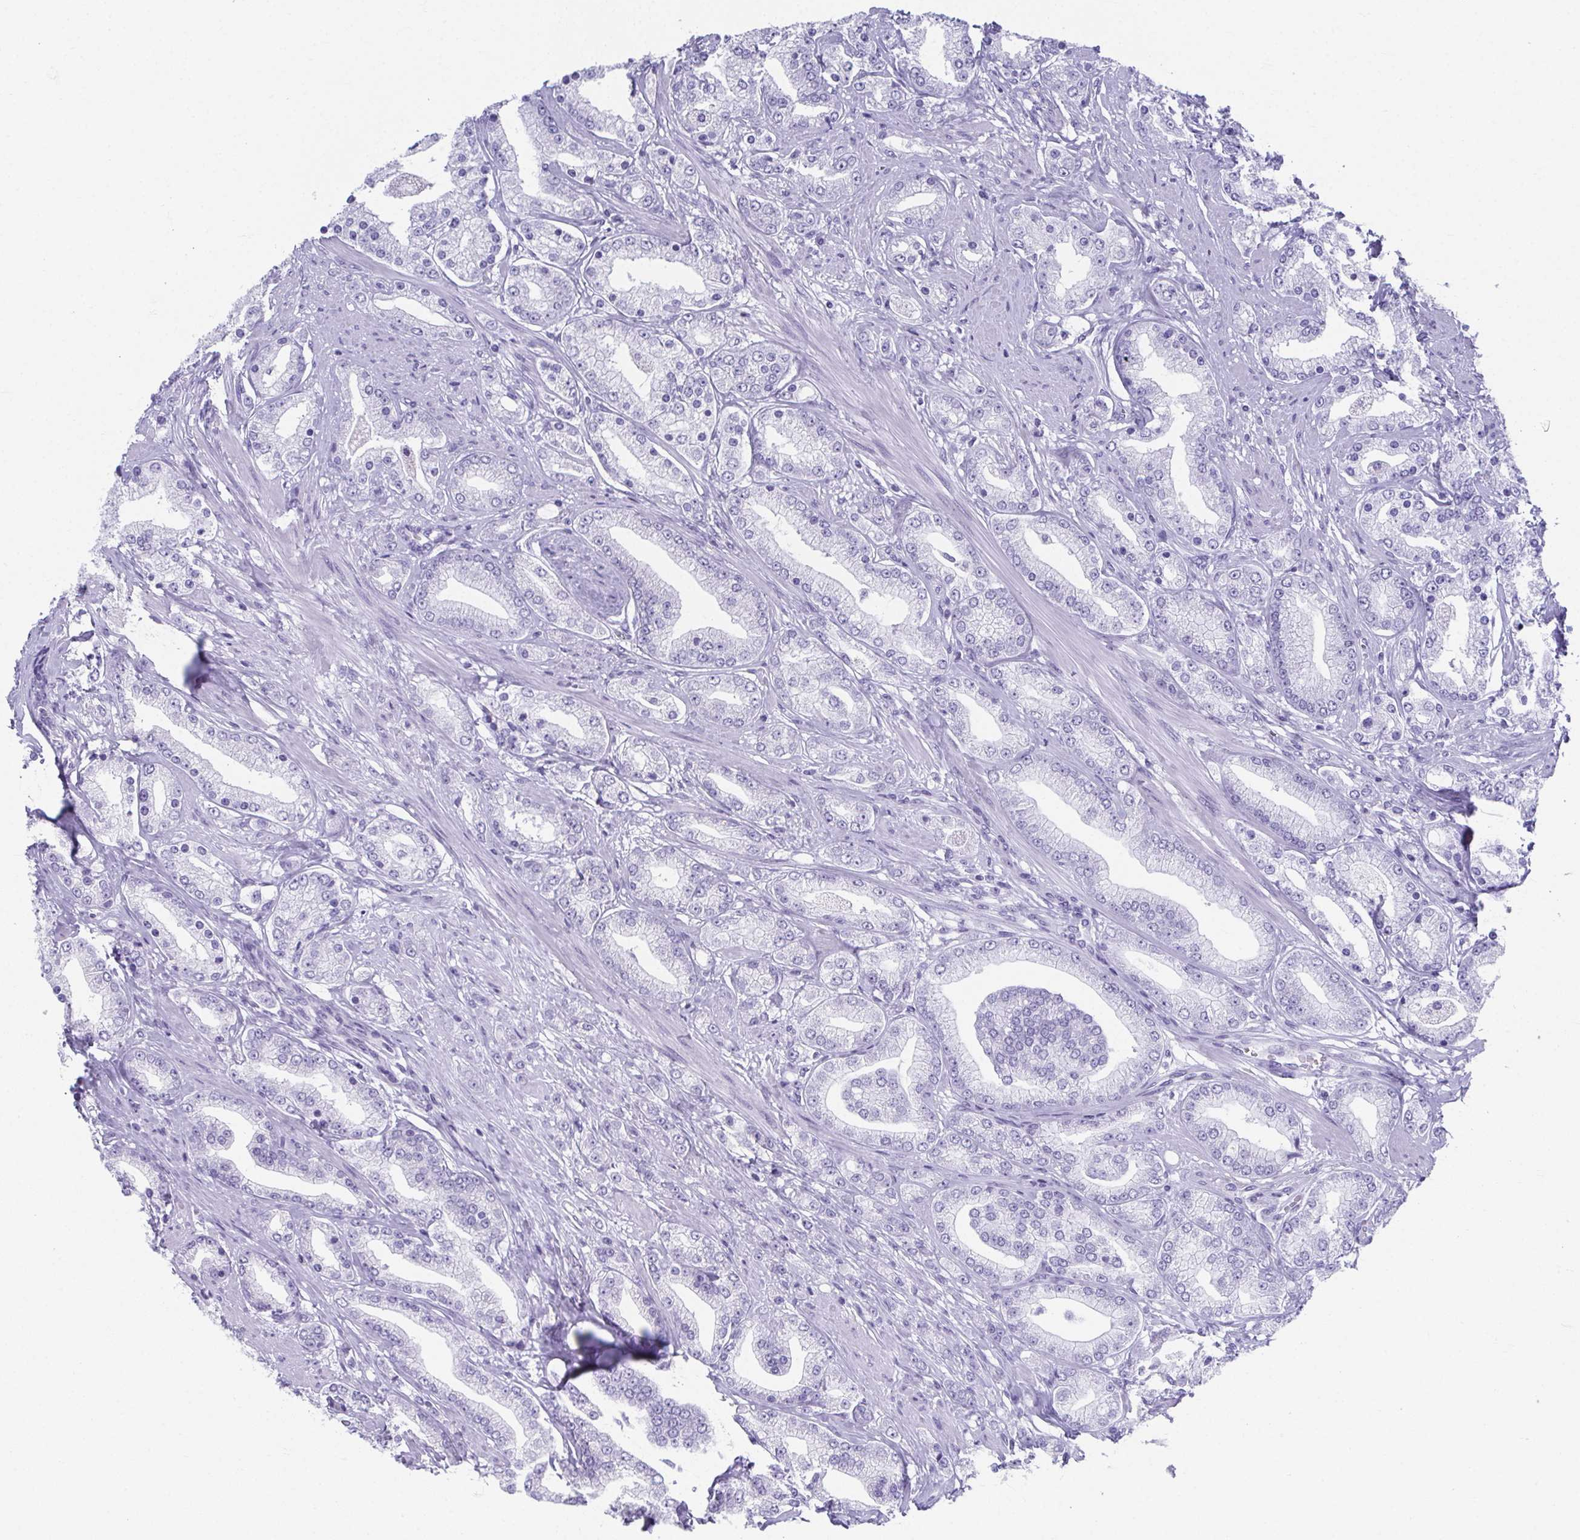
{"staining": {"intensity": "negative", "quantity": "none", "location": "none"}, "tissue": "prostate cancer", "cell_type": "Tumor cells", "image_type": "cancer", "snomed": [{"axis": "morphology", "description": "Adenocarcinoma, High grade"}, {"axis": "topography", "description": "Prostate"}], "caption": "This is an IHC histopathology image of human prostate cancer (high-grade adenocarcinoma). There is no staining in tumor cells.", "gene": "GHRL", "patient": {"sex": "male", "age": 67}}